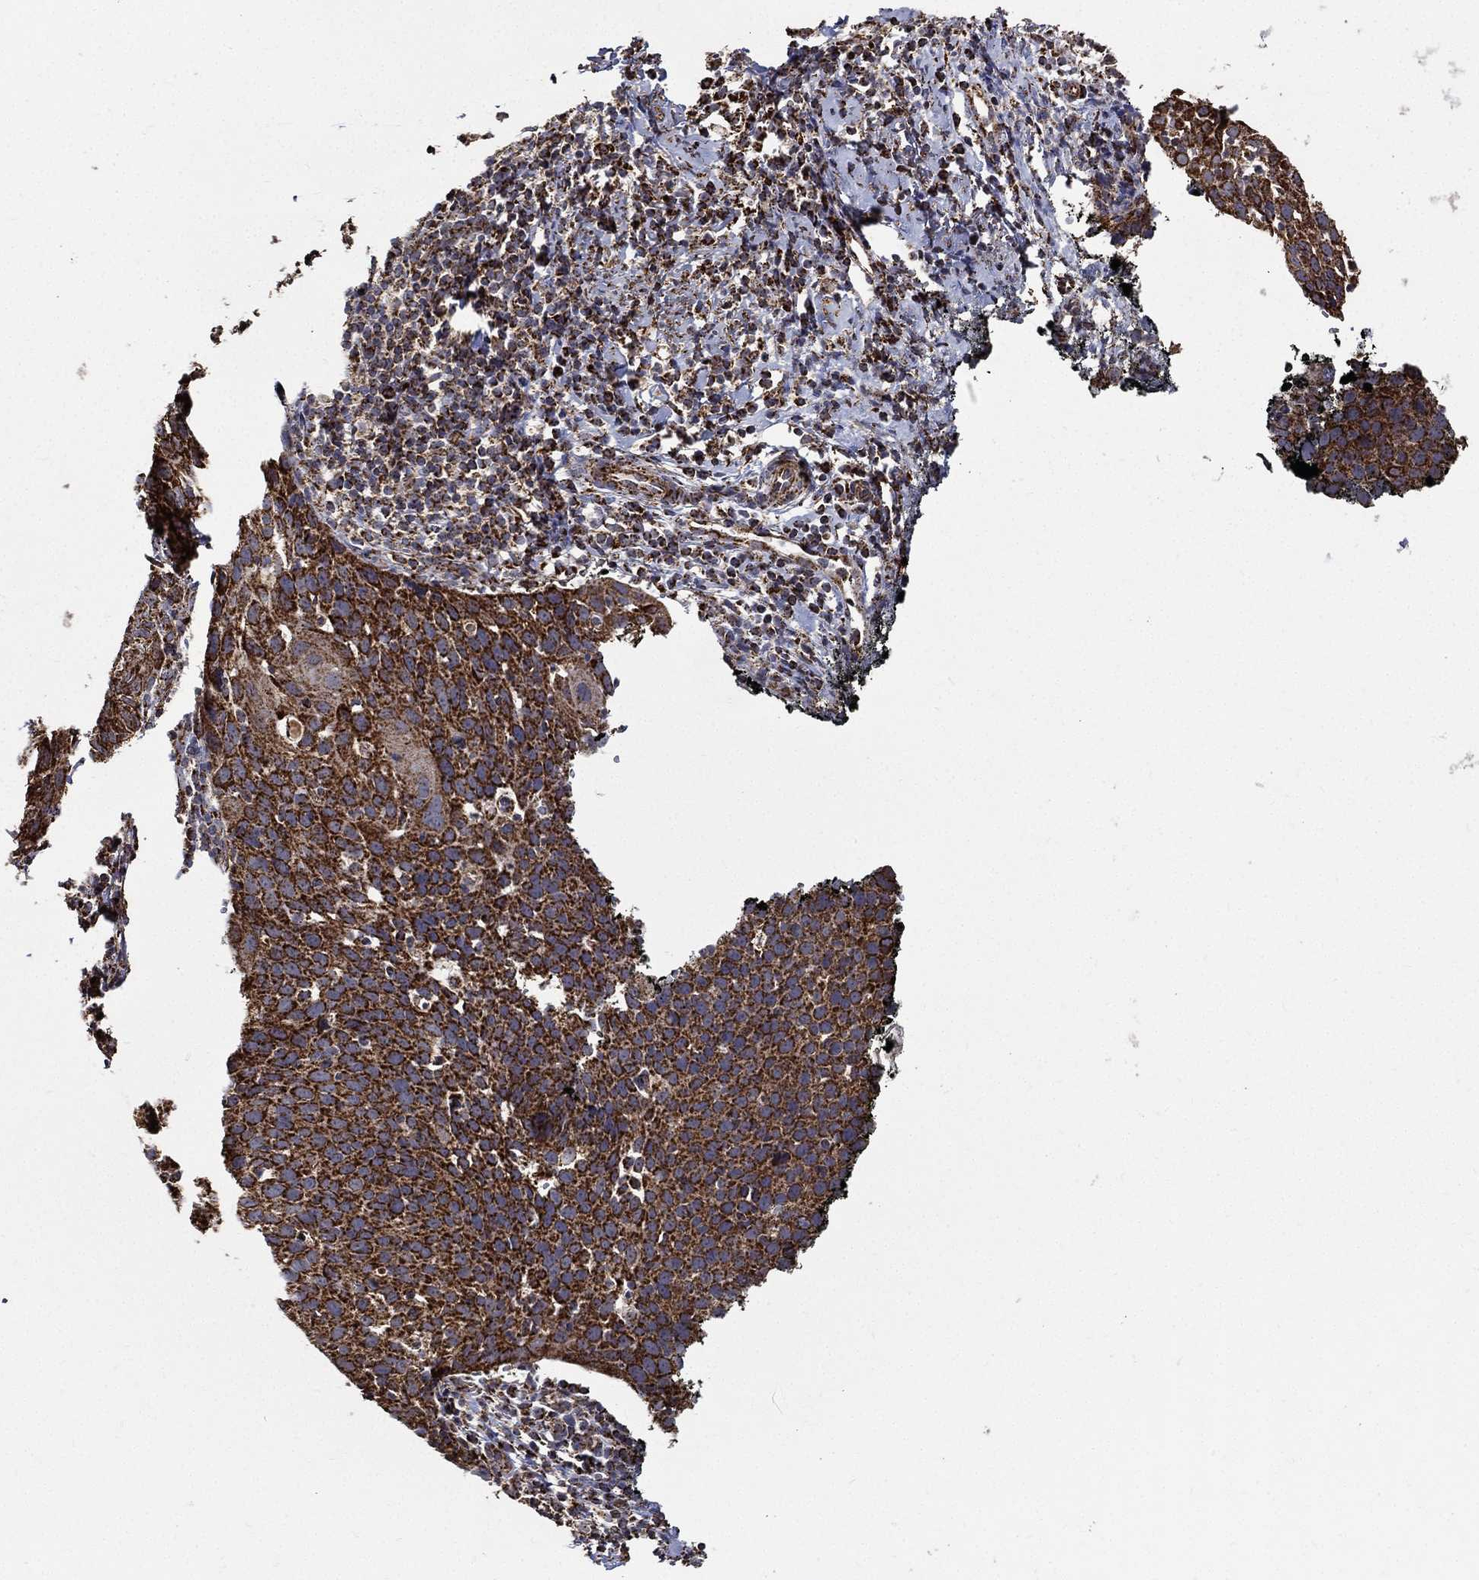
{"staining": {"intensity": "strong", "quantity": ">75%", "location": "cytoplasmic/membranous"}, "tissue": "cervical cancer", "cell_type": "Tumor cells", "image_type": "cancer", "snomed": [{"axis": "morphology", "description": "Squamous cell carcinoma, NOS"}, {"axis": "topography", "description": "Cervix"}], "caption": "This is a micrograph of immunohistochemistry (IHC) staining of cervical cancer (squamous cell carcinoma), which shows strong staining in the cytoplasmic/membranous of tumor cells.", "gene": "NDUFAB1", "patient": {"sex": "female", "age": 54}}